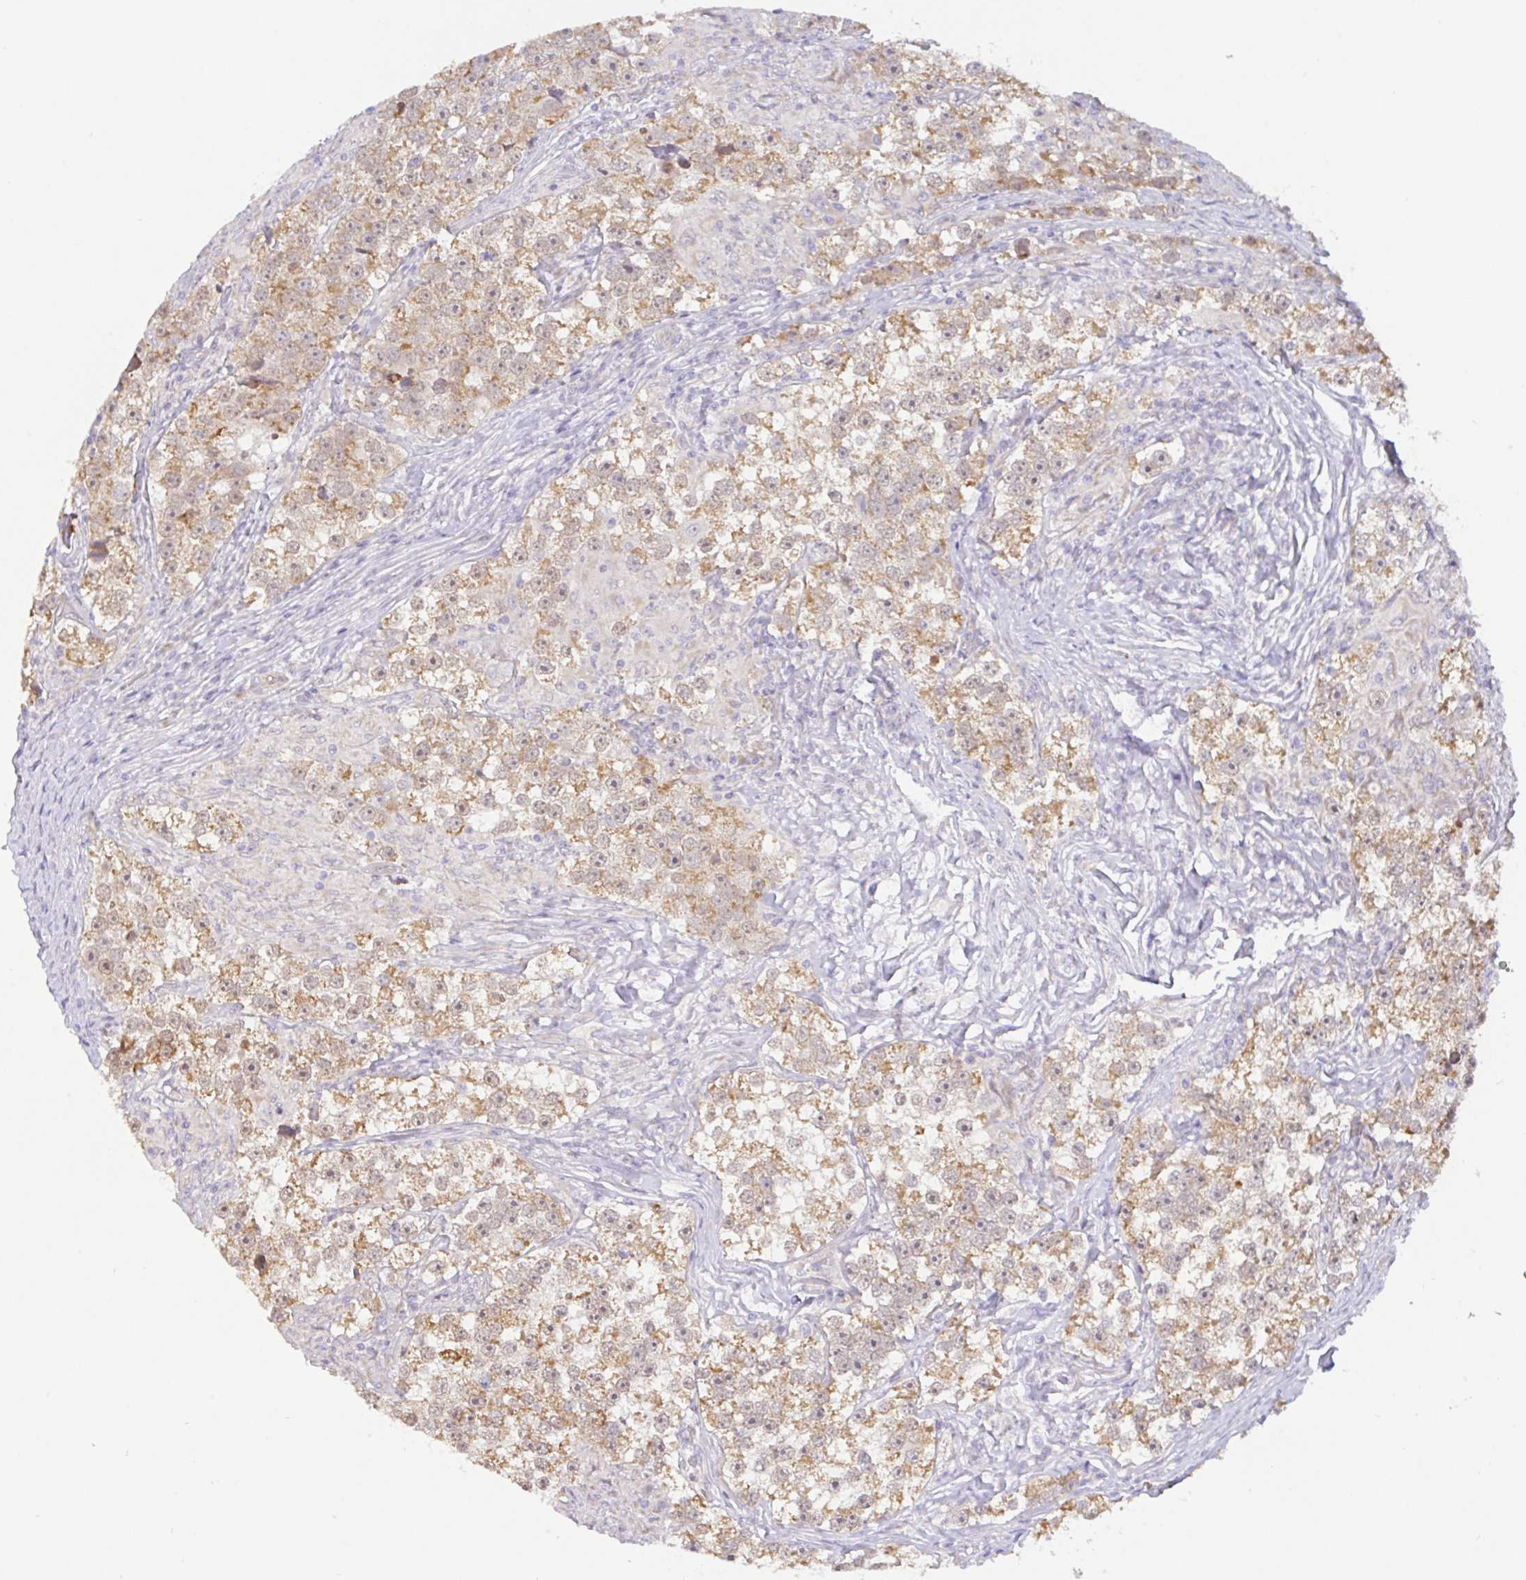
{"staining": {"intensity": "moderate", "quantity": ">75%", "location": "cytoplasmic/membranous,nuclear"}, "tissue": "testis cancer", "cell_type": "Tumor cells", "image_type": "cancer", "snomed": [{"axis": "morphology", "description": "Seminoma, NOS"}, {"axis": "topography", "description": "Testis"}], "caption": "IHC micrograph of neoplastic tissue: human testis cancer stained using IHC displays medium levels of moderate protein expression localized specifically in the cytoplasmic/membranous and nuclear of tumor cells, appearing as a cytoplasmic/membranous and nuclear brown color.", "gene": "DLEU7", "patient": {"sex": "male", "age": 46}}